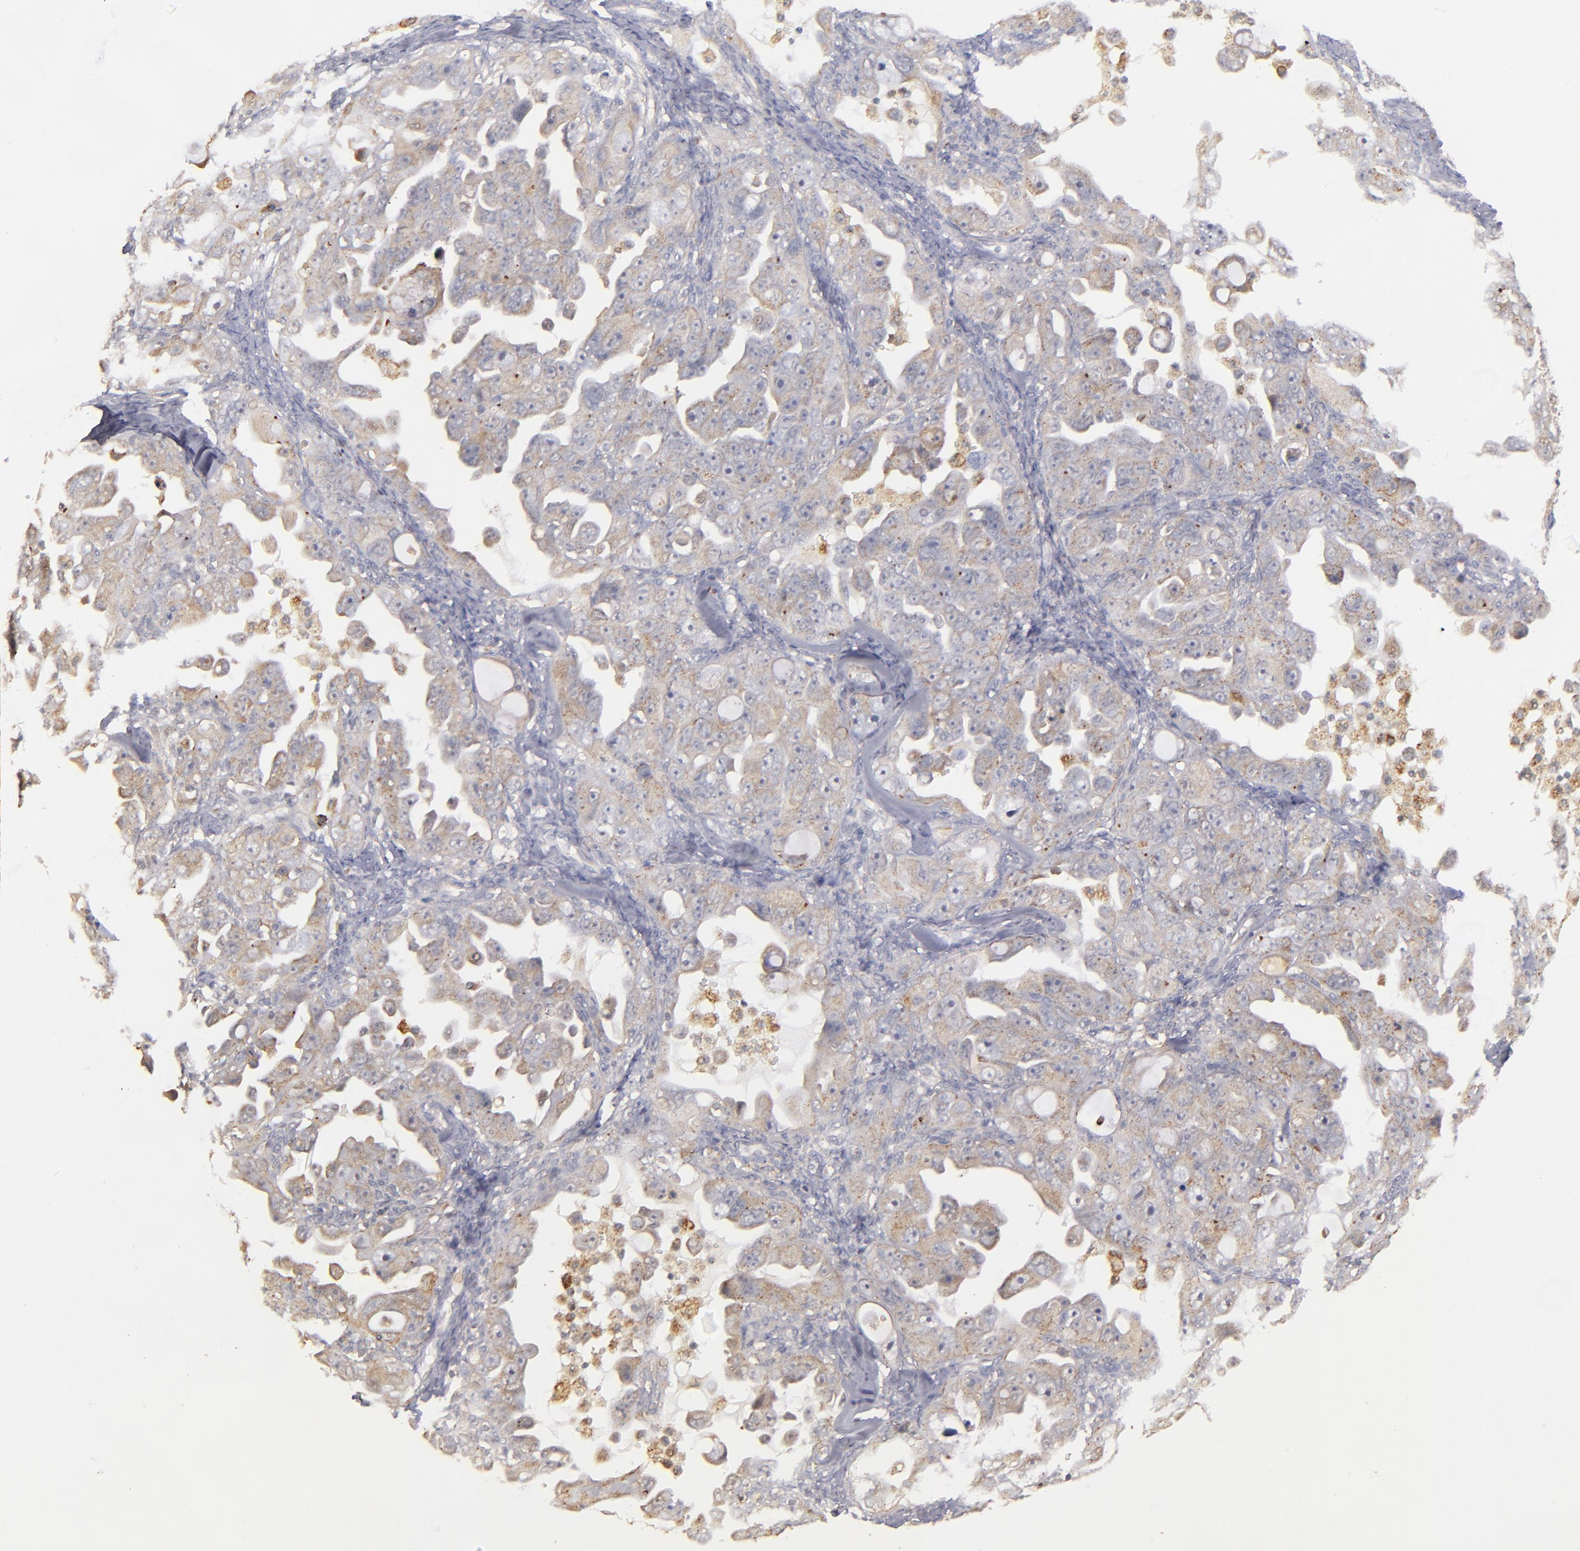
{"staining": {"intensity": "weak", "quantity": "25%-75%", "location": "cytoplasmic/membranous"}, "tissue": "ovarian cancer", "cell_type": "Tumor cells", "image_type": "cancer", "snomed": [{"axis": "morphology", "description": "Cystadenocarcinoma, serous, NOS"}, {"axis": "topography", "description": "Ovary"}], "caption": "Immunohistochemical staining of human ovarian cancer (serous cystadenocarcinoma) reveals low levels of weak cytoplasmic/membranous positivity in about 25%-75% of tumor cells. (DAB (3,3'-diaminobenzidine) = brown stain, brightfield microscopy at high magnification).", "gene": "ZFYVE1", "patient": {"sex": "female", "age": 66}}